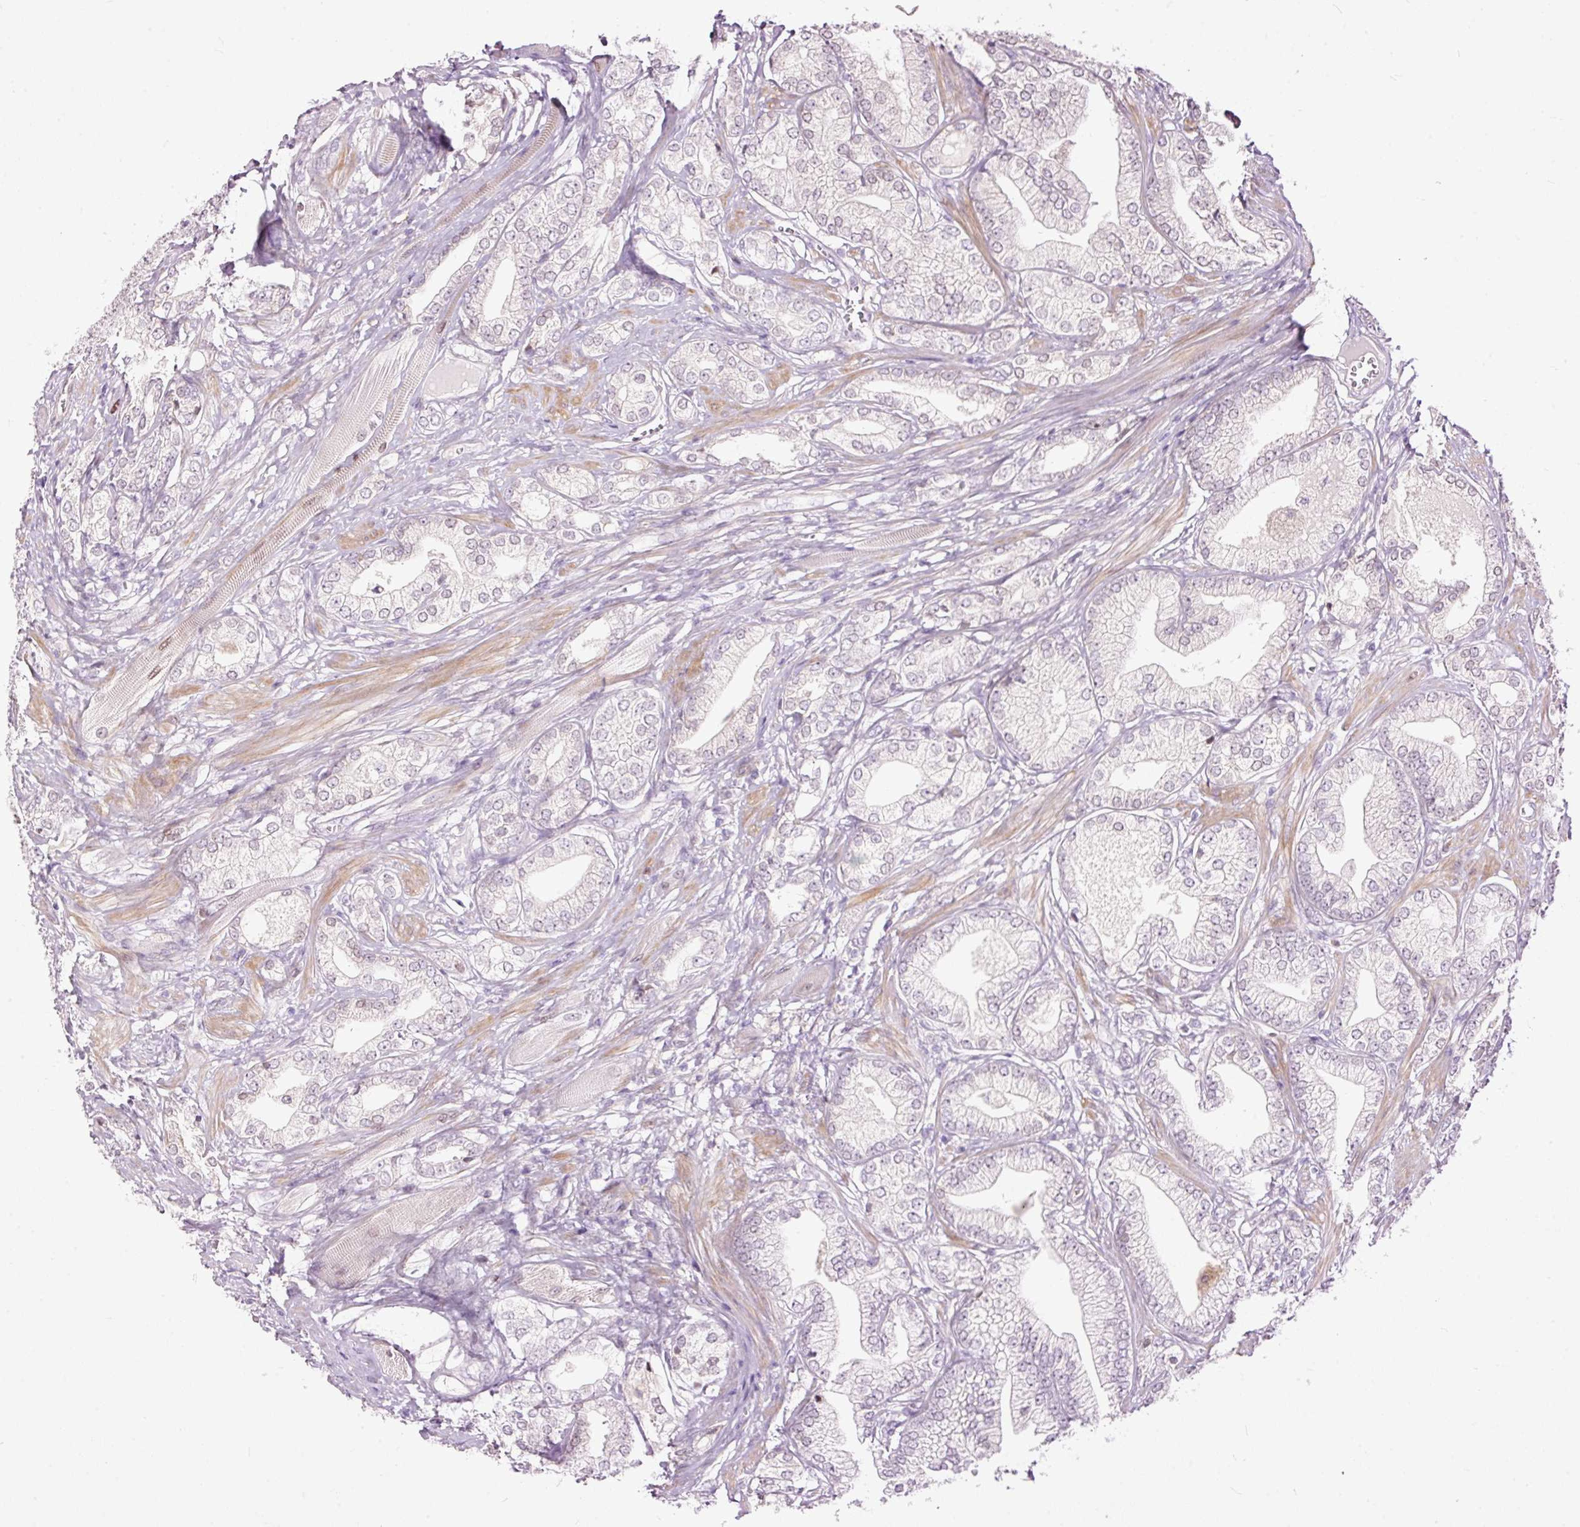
{"staining": {"intensity": "weak", "quantity": "<25%", "location": "nuclear"}, "tissue": "prostate cancer", "cell_type": "Tumor cells", "image_type": "cancer", "snomed": [{"axis": "morphology", "description": "Adenocarcinoma, High grade"}, {"axis": "topography", "description": "Prostate"}], "caption": "The immunohistochemistry (IHC) micrograph has no significant positivity in tumor cells of prostate high-grade adenocarcinoma tissue. The staining is performed using DAB brown chromogen with nuclei counter-stained in using hematoxylin.", "gene": "FCRL4", "patient": {"sex": "male", "age": 50}}